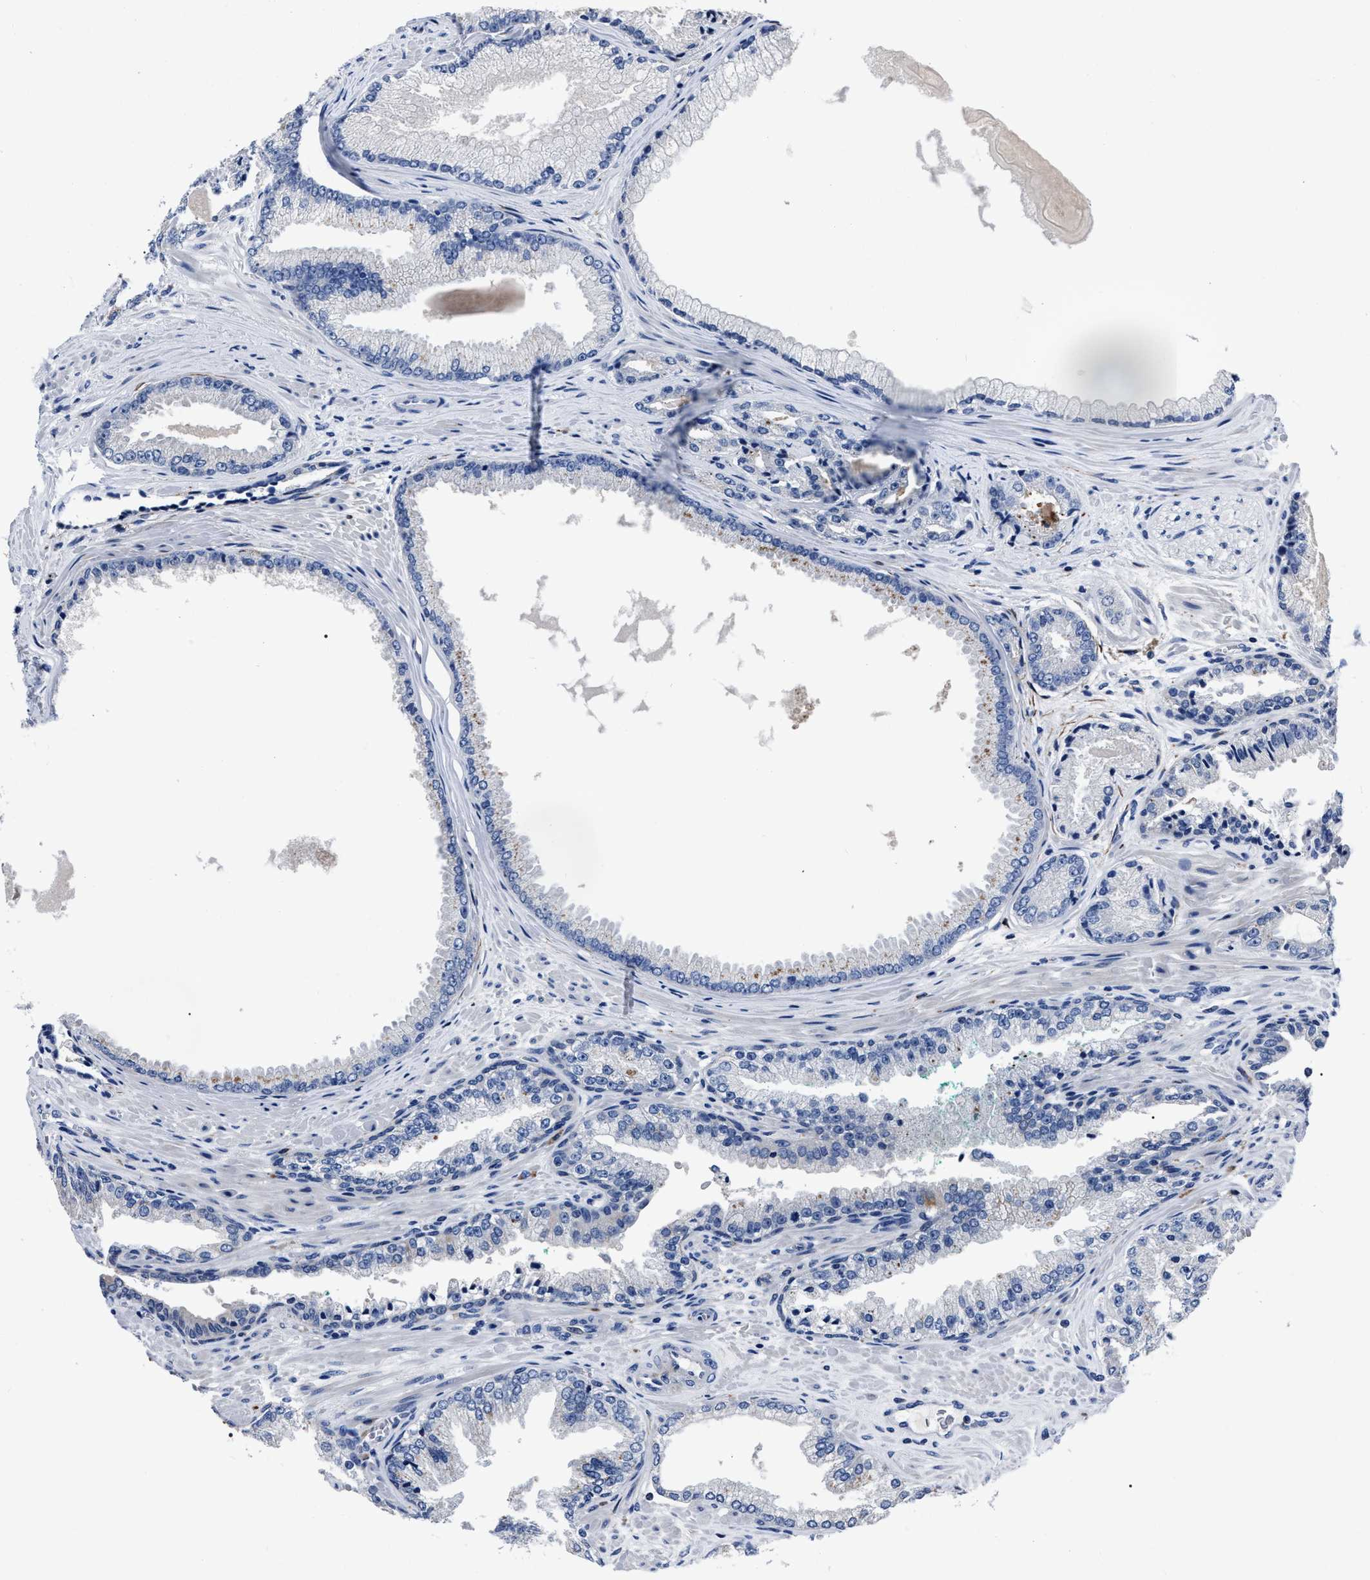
{"staining": {"intensity": "negative", "quantity": "none", "location": "none"}, "tissue": "prostate cancer", "cell_type": "Tumor cells", "image_type": "cancer", "snomed": [{"axis": "morphology", "description": "Adenocarcinoma, High grade"}, {"axis": "topography", "description": "Prostate"}], "caption": "DAB (3,3'-diaminobenzidine) immunohistochemical staining of prostate cancer exhibits no significant positivity in tumor cells. Brightfield microscopy of immunohistochemistry stained with DAB (3,3'-diaminobenzidine) (brown) and hematoxylin (blue), captured at high magnification.", "gene": "OR10G3", "patient": {"sex": "male", "age": 71}}